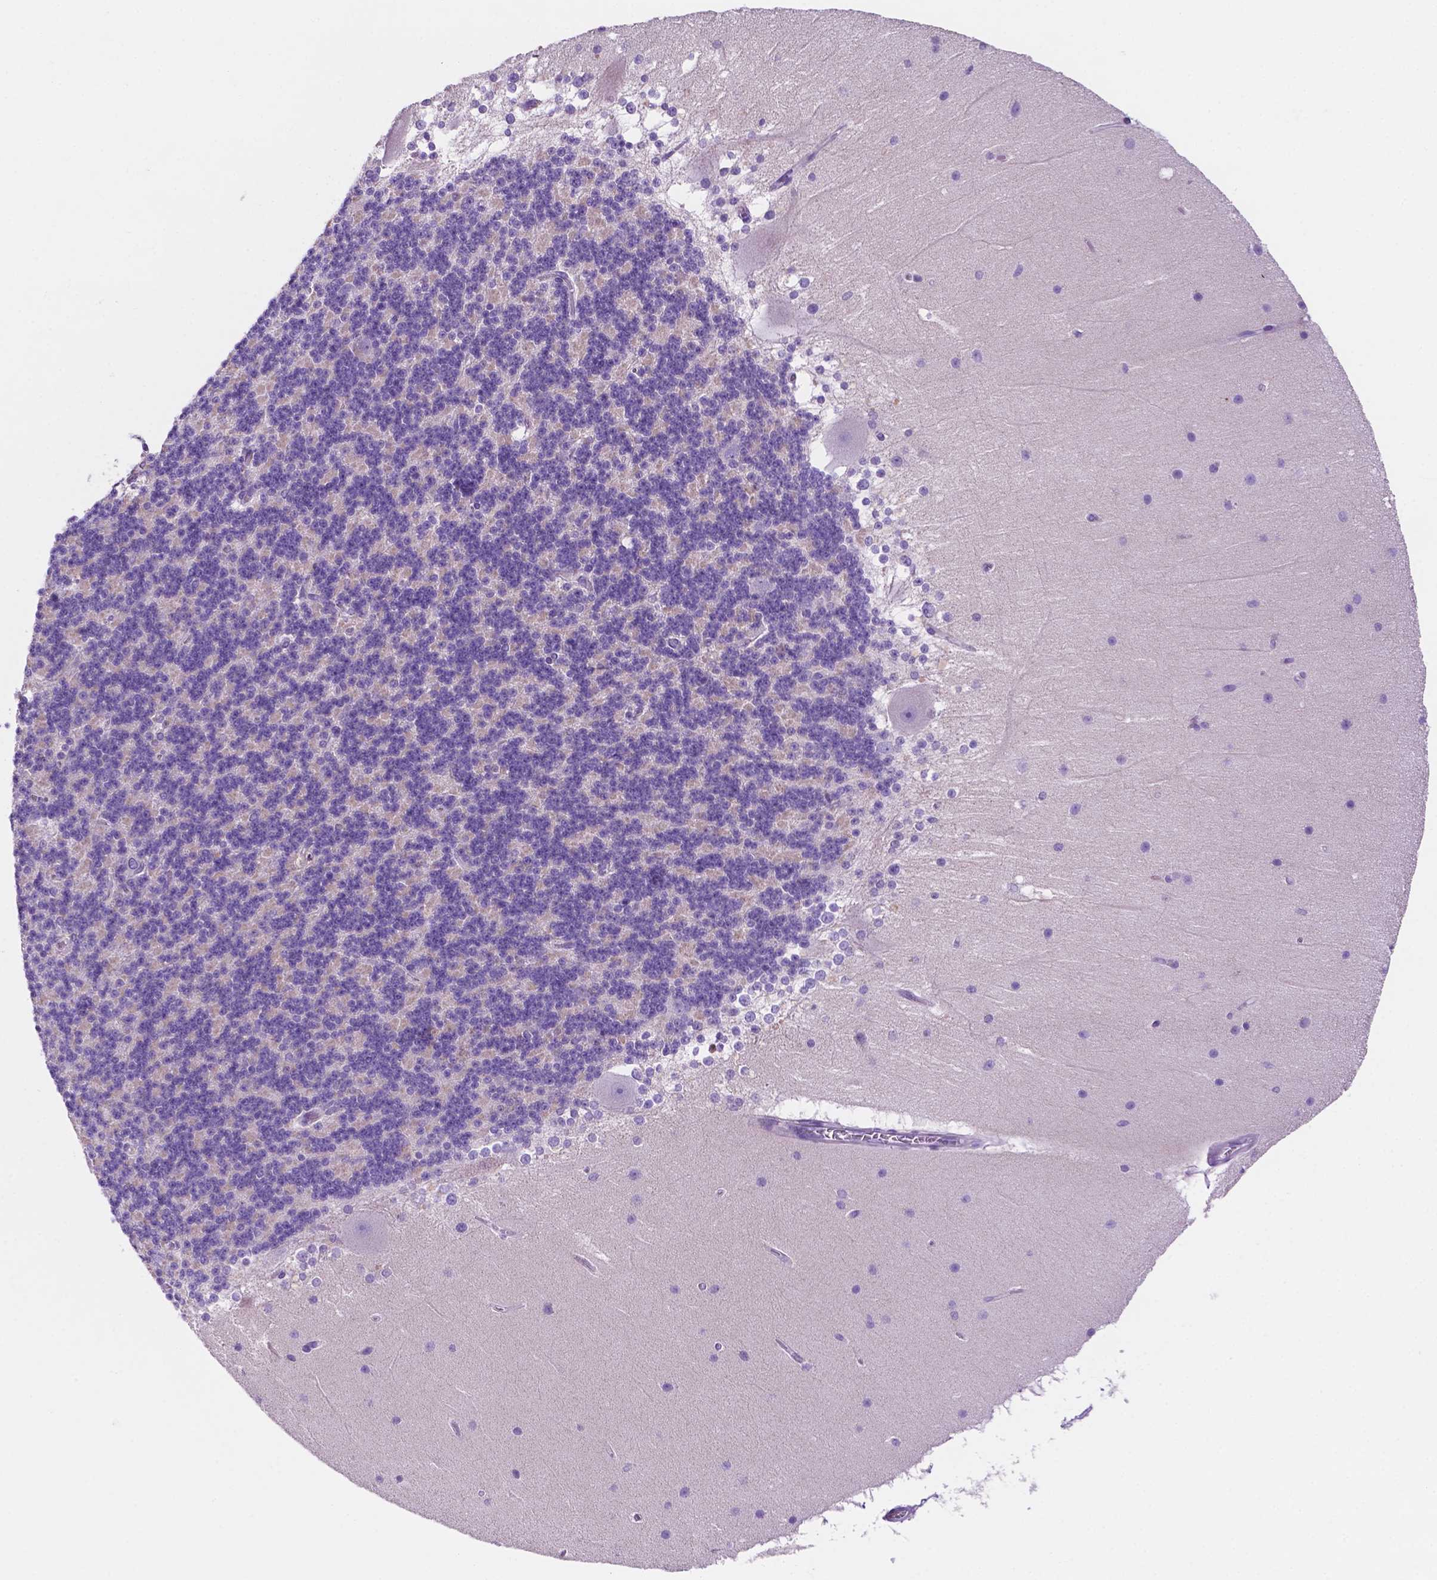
{"staining": {"intensity": "negative", "quantity": "none", "location": "none"}, "tissue": "cerebellum", "cell_type": "Cells in granular layer", "image_type": "normal", "snomed": [{"axis": "morphology", "description": "Normal tissue, NOS"}, {"axis": "topography", "description": "Cerebellum"}], "caption": "Immunohistochemistry (IHC) of normal human cerebellum reveals no expression in cells in granular layer.", "gene": "CEACAM7", "patient": {"sex": "female", "age": 19}}